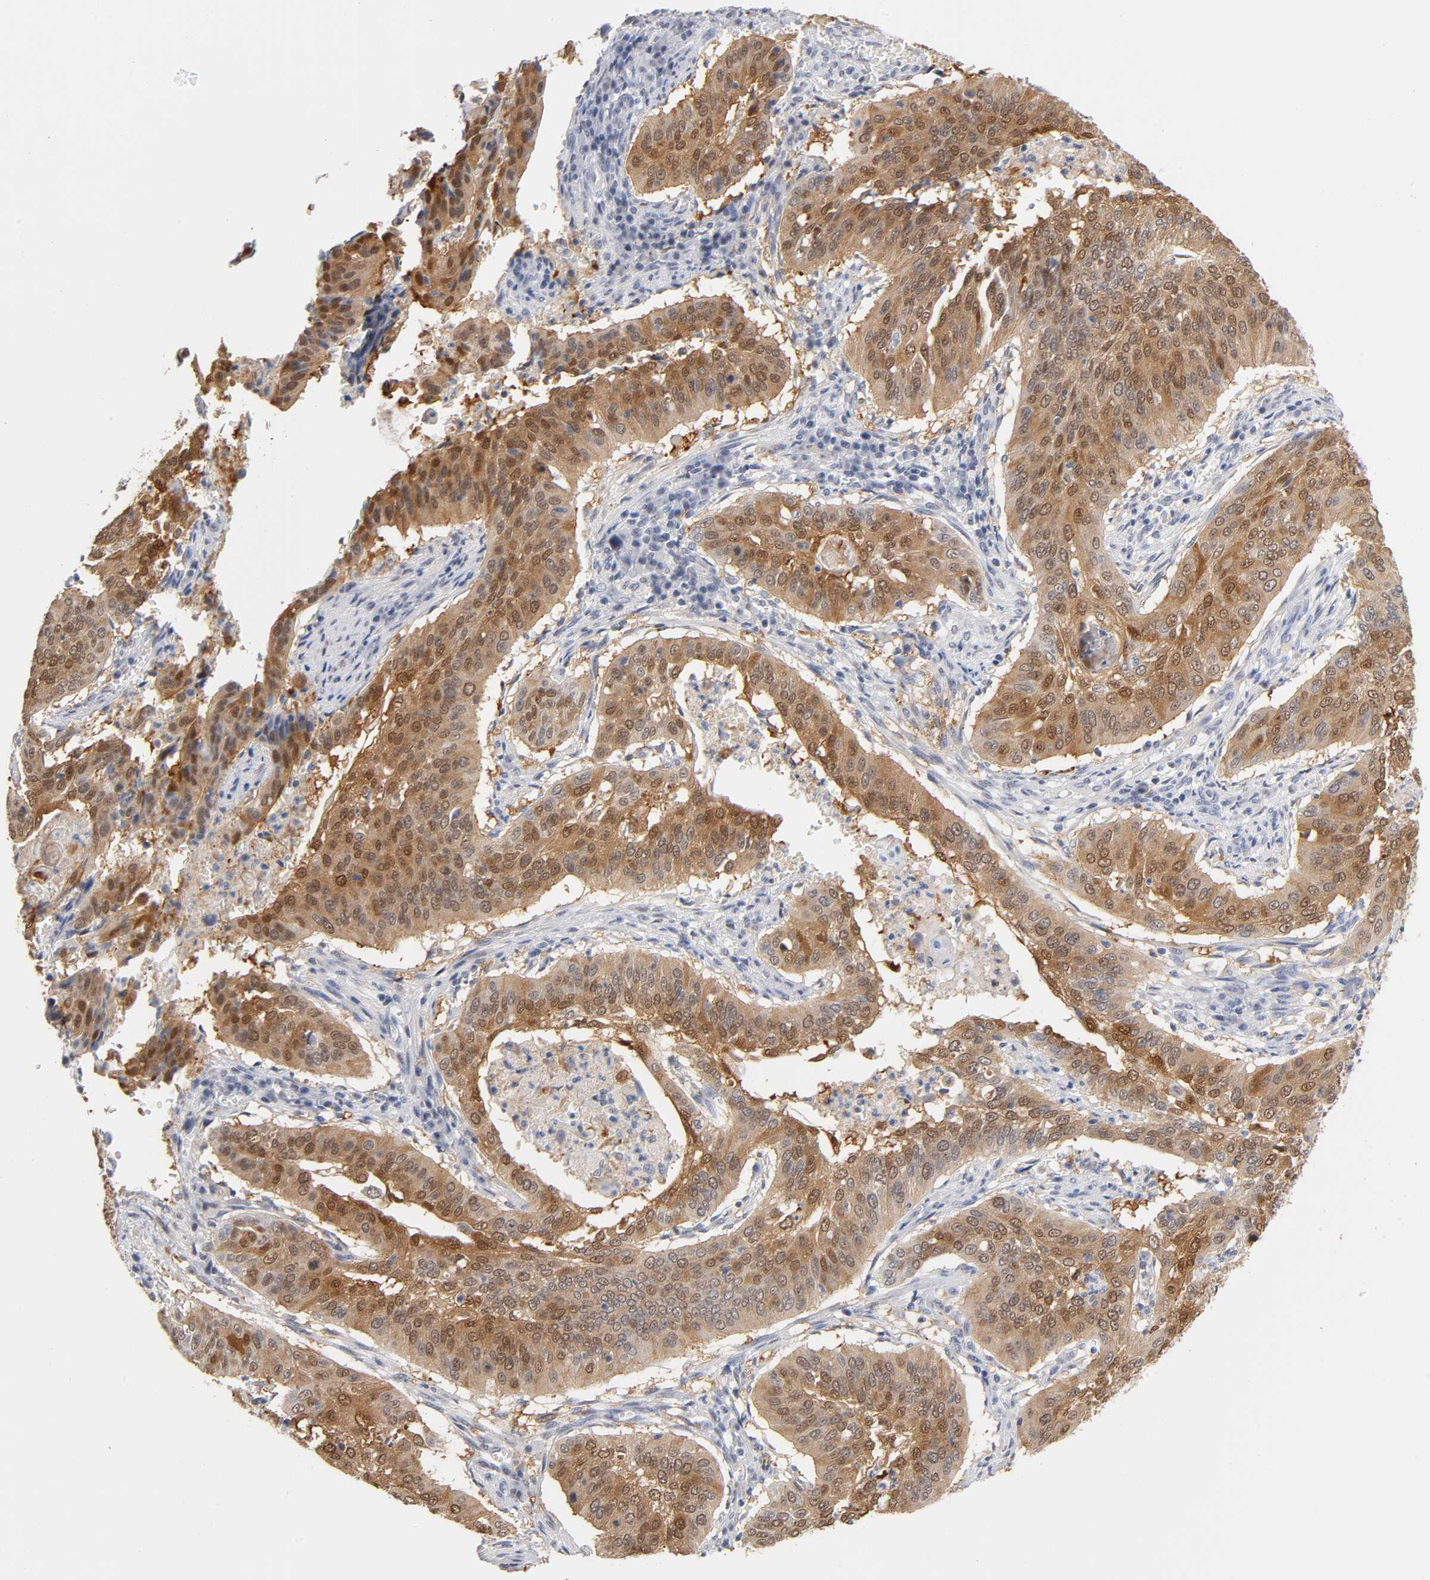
{"staining": {"intensity": "moderate", "quantity": ">75%", "location": "cytoplasmic/membranous,nuclear"}, "tissue": "cervical cancer", "cell_type": "Tumor cells", "image_type": "cancer", "snomed": [{"axis": "morphology", "description": "Squamous cell carcinoma, NOS"}, {"axis": "topography", "description": "Cervix"}], "caption": "Cervical cancer (squamous cell carcinoma) was stained to show a protein in brown. There is medium levels of moderate cytoplasmic/membranous and nuclear expression in about >75% of tumor cells.", "gene": "CRABP2", "patient": {"sex": "female", "age": 39}}